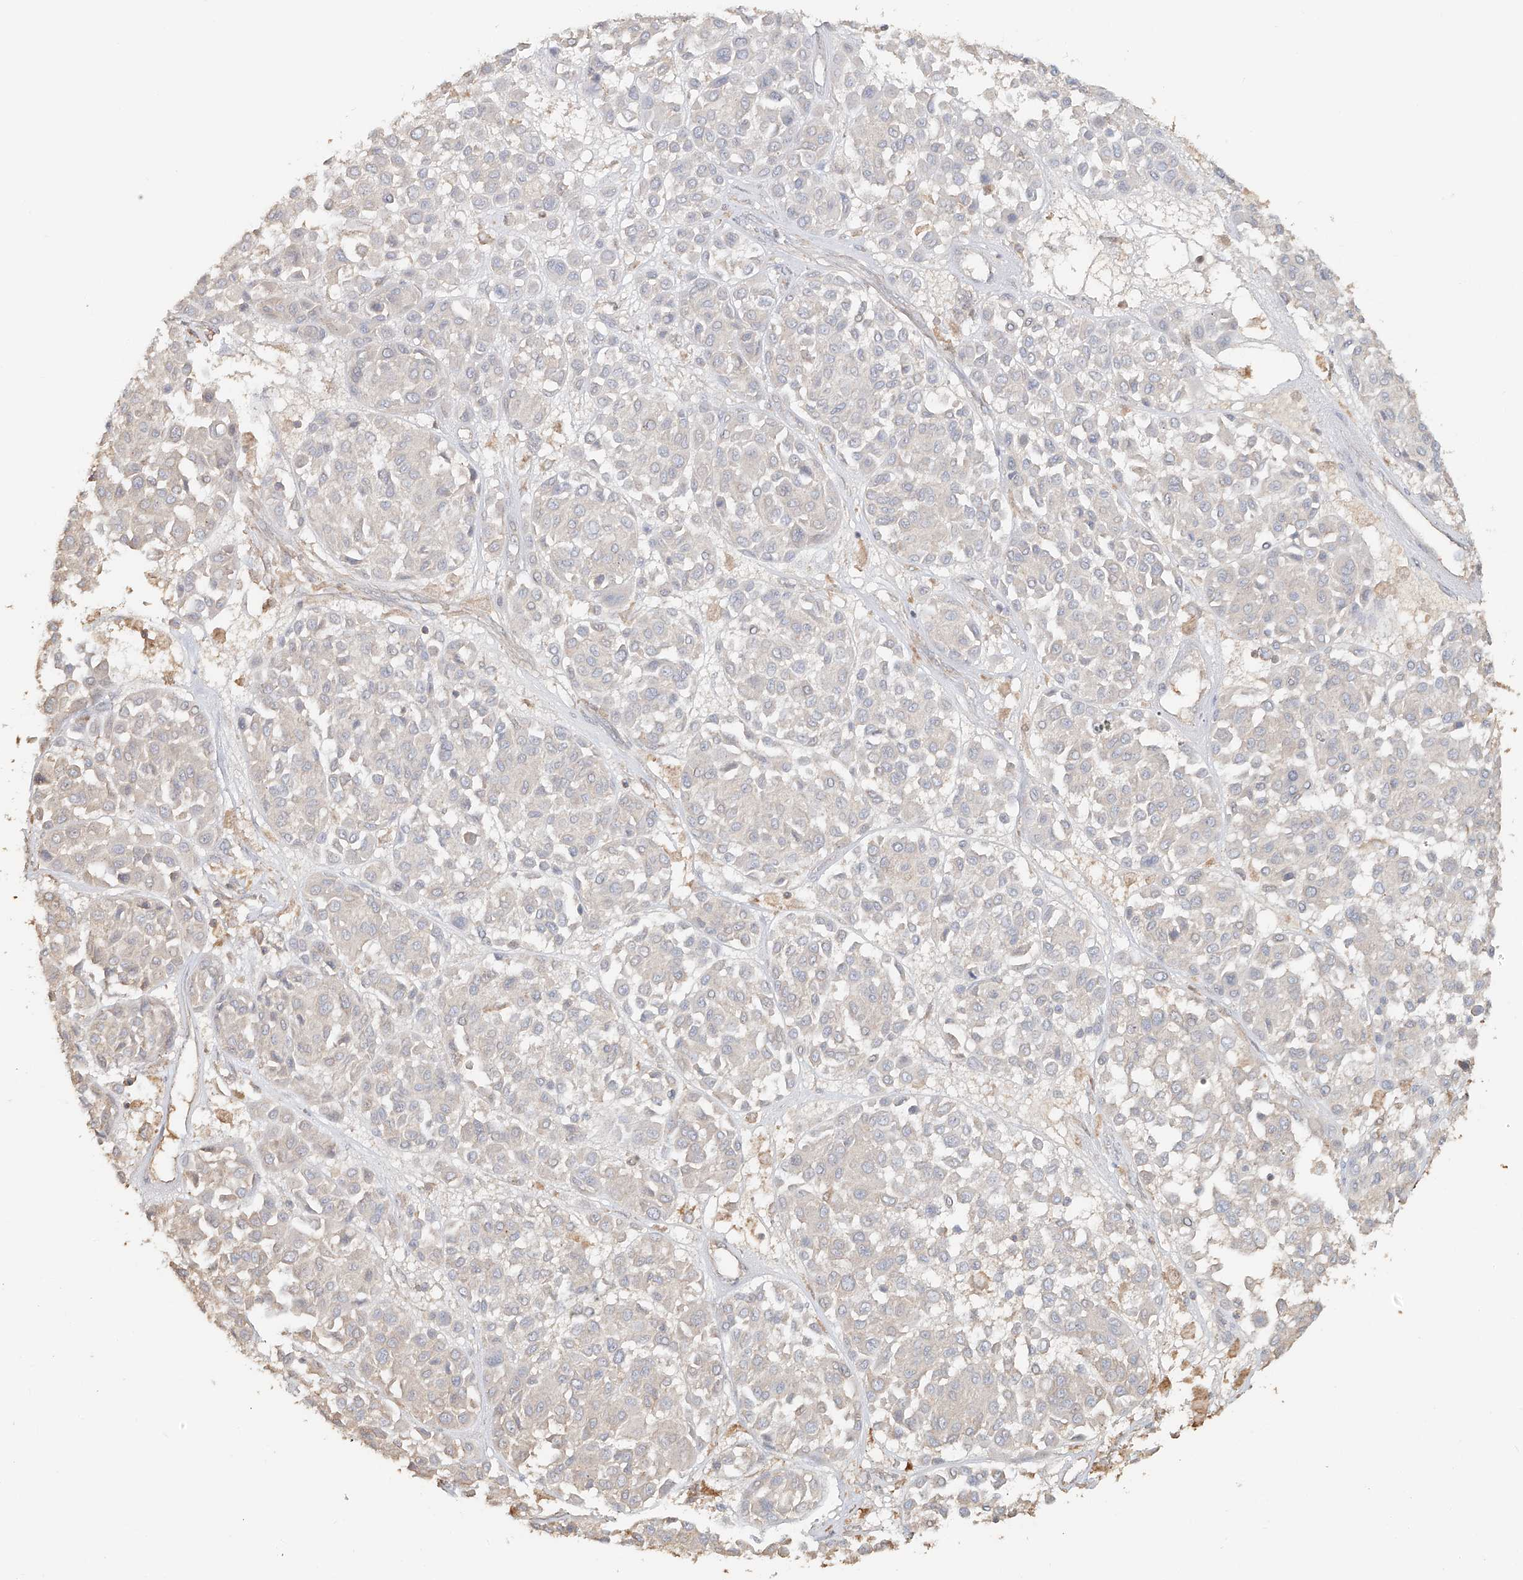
{"staining": {"intensity": "negative", "quantity": "none", "location": "none"}, "tissue": "melanoma", "cell_type": "Tumor cells", "image_type": "cancer", "snomed": [{"axis": "morphology", "description": "Malignant melanoma, Metastatic site"}, {"axis": "topography", "description": "Soft tissue"}], "caption": "Malignant melanoma (metastatic site) was stained to show a protein in brown. There is no significant expression in tumor cells.", "gene": "NPHS1", "patient": {"sex": "male", "age": 41}}